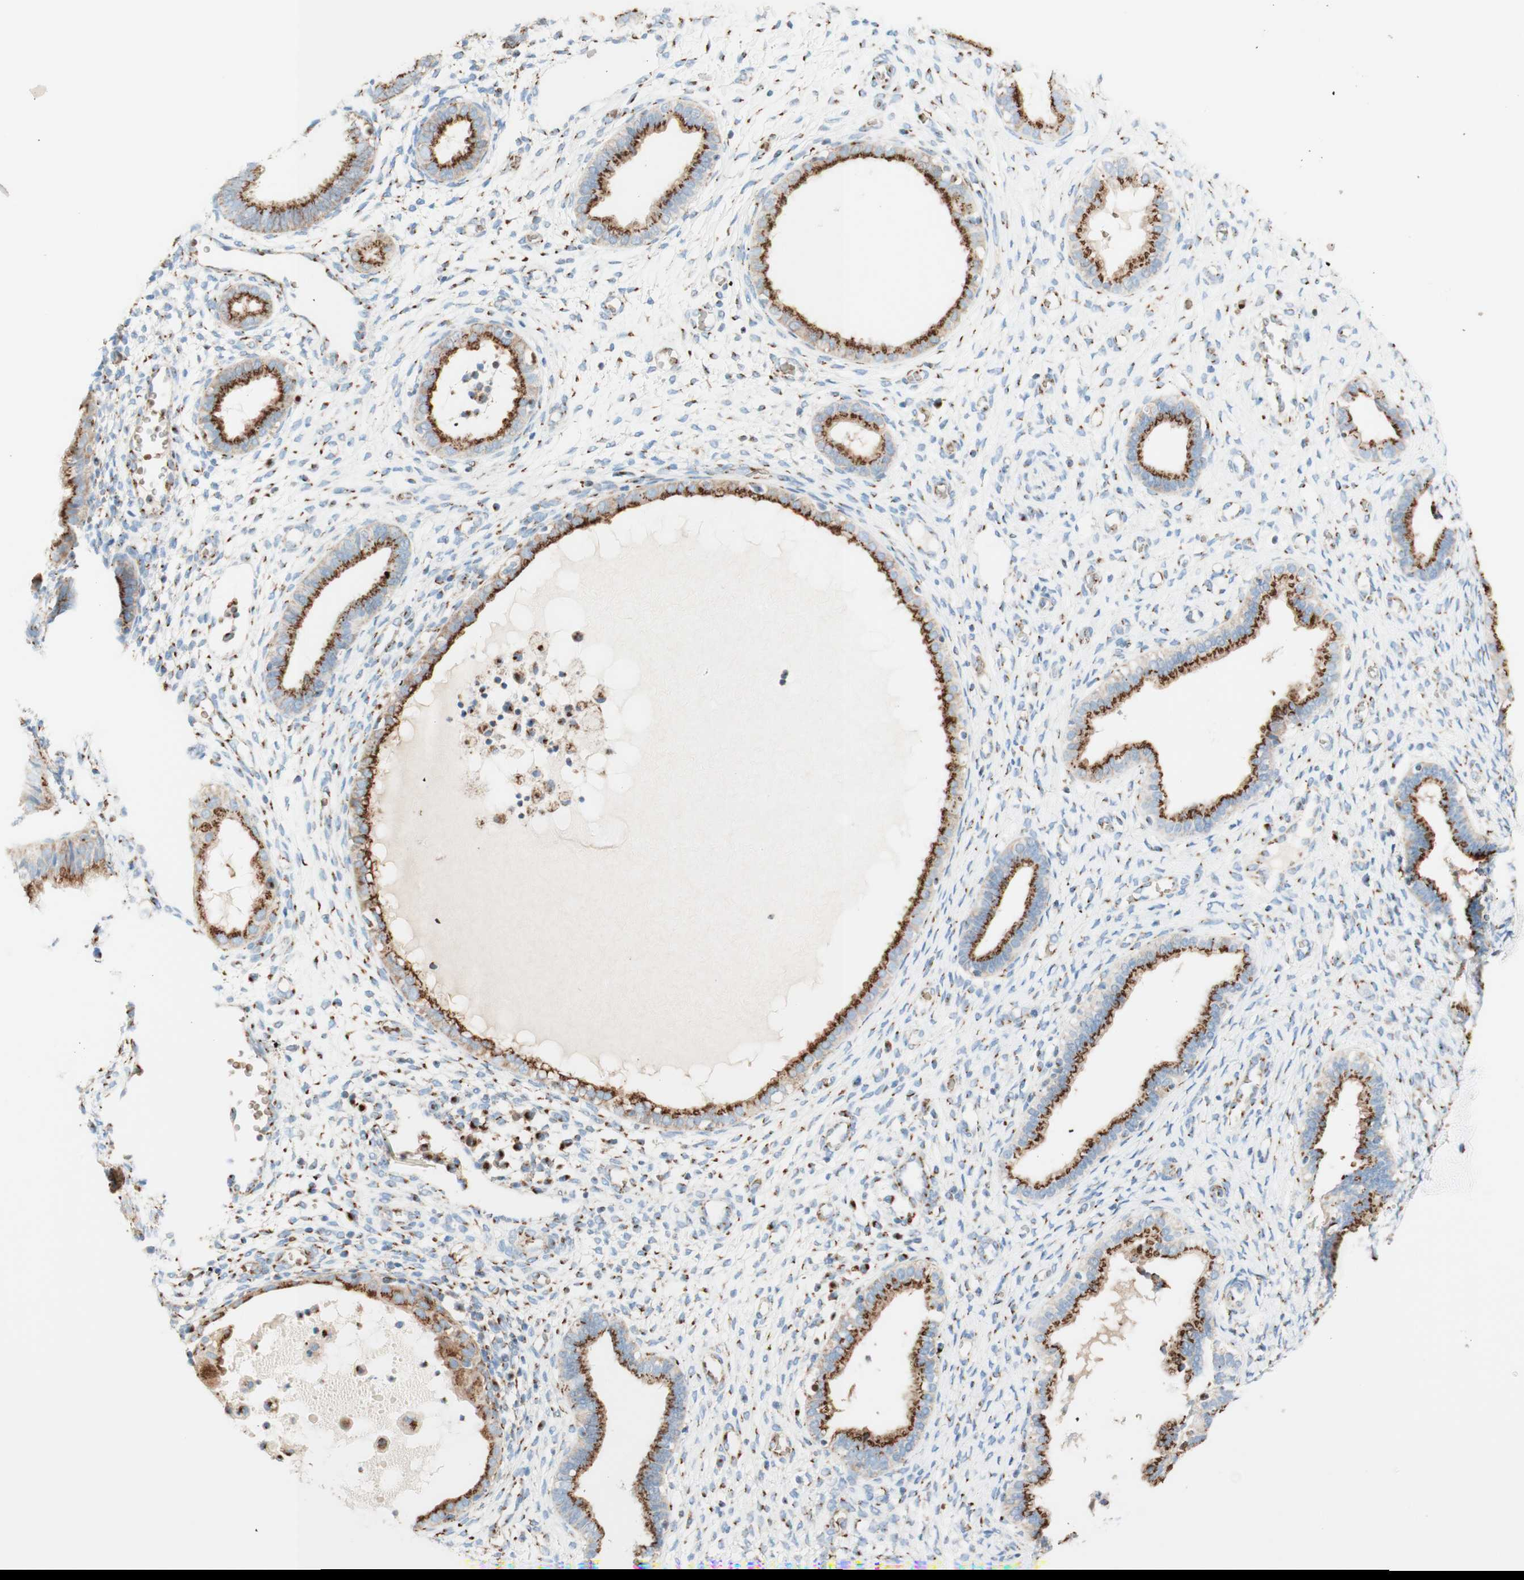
{"staining": {"intensity": "moderate", "quantity": "<25%", "location": "cytoplasmic/membranous"}, "tissue": "endometrium", "cell_type": "Cells in endometrial stroma", "image_type": "normal", "snomed": [{"axis": "morphology", "description": "Normal tissue, NOS"}, {"axis": "topography", "description": "Endometrium"}], "caption": "Immunohistochemical staining of unremarkable human endometrium exhibits moderate cytoplasmic/membranous protein expression in approximately <25% of cells in endometrial stroma. (DAB (3,3'-diaminobenzidine) IHC, brown staining for protein, blue staining for nuclei).", "gene": "GOLGB1", "patient": {"sex": "female", "age": 61}}